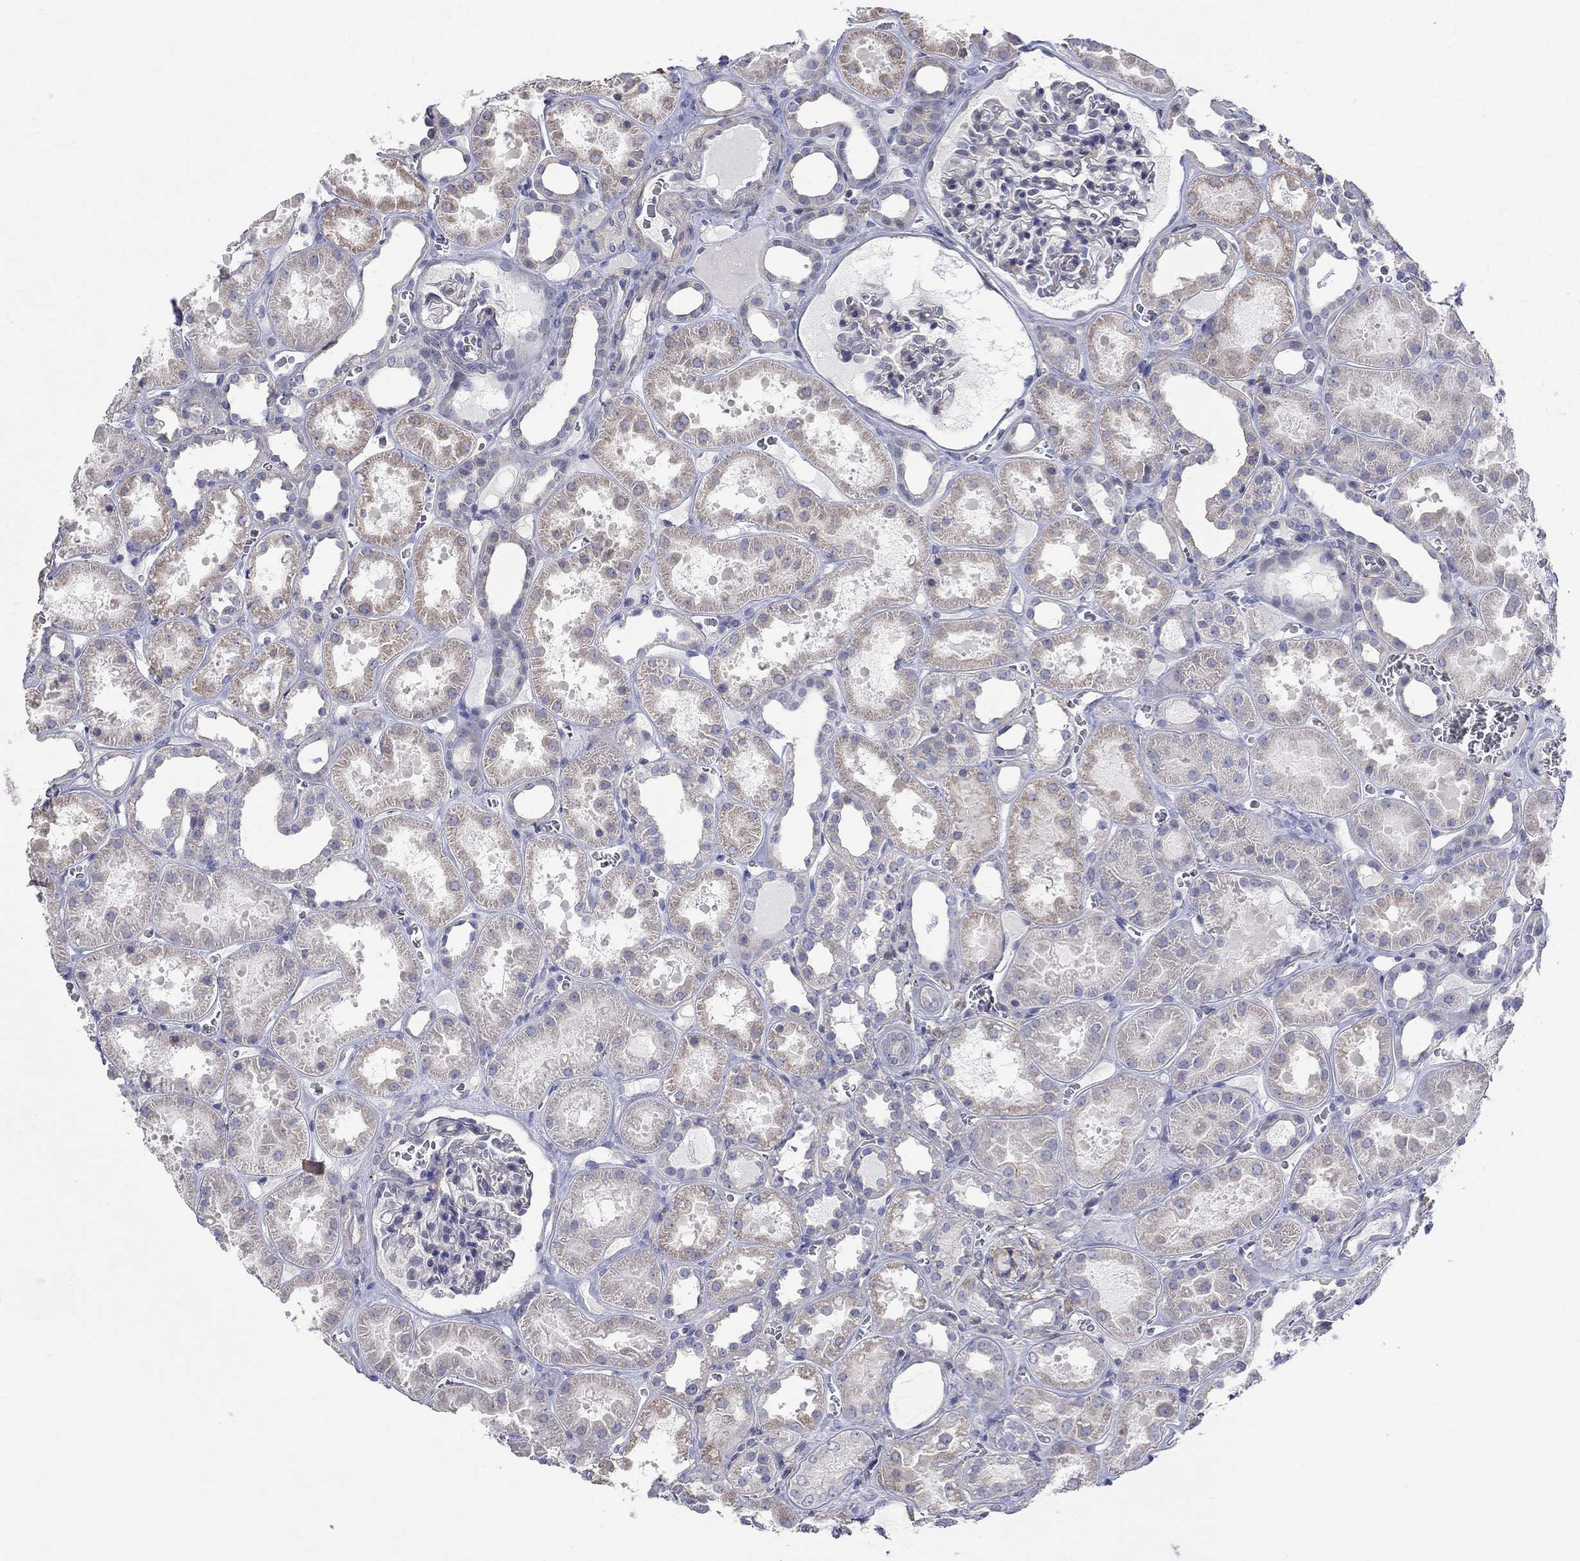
{"staining": {"intensity": "negative", "quantity": "none", "location": "none"}, "tissue": "kidney", "cell_type": "Cells in glomeruli", "image_type": "normal", "snomed": [{"axis": "morphology", "description": "Normal tissue, NOS"}, {"axis": "topography", "description": "Kidney"}], "caption": "Immunohistochemistry image of unremarkable kidney: human kidney stained with DAB (3,3'-diaminobenzidine) displays no significant protein expression in cells in glomeruli. The staining was performed using DAB to visualize the protein expression in brown, while the nuclei were stained in blue with hematoxylin (Magnification: 20x).", "gene": "PCDHGA10", "patient": {"sex": "female", "age": 41}}